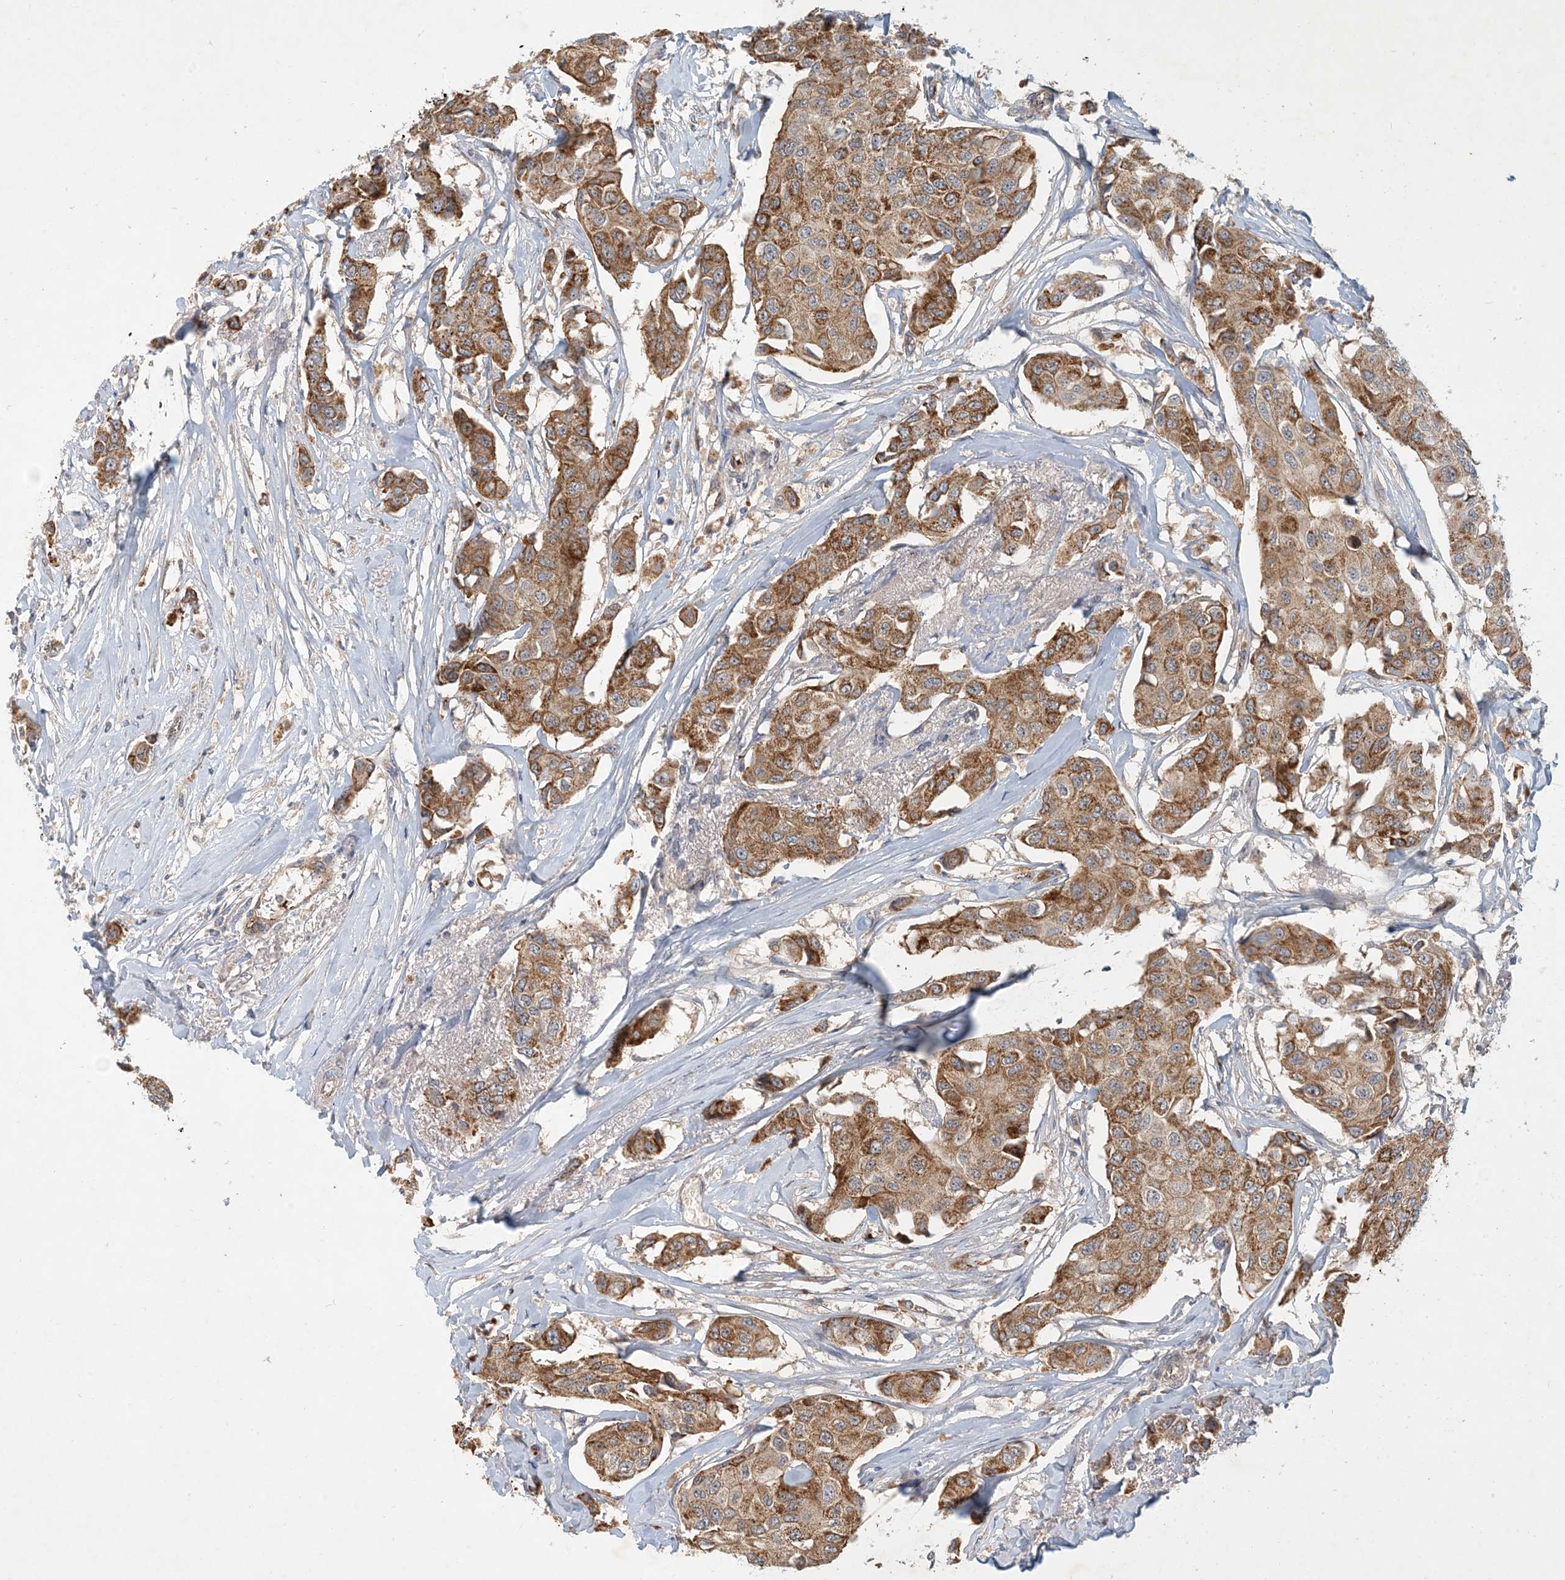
{"staining": {"intensity": "strong", "quantity": ">75%", "location": "cytoplasmic/membranous"}, "tissue": "breast cancer", "cell_type": "Tumor cells", "image_type": "cancer", "snomed": [{"axis": "morphology", "description": "Duct carcinoma"}, {"axis": "topography", "description": "Breast"}], "caption": "The photomicrograph shows staining of breast intraductal carcinoma, revealing strong cytoplasmic/membranous protein staining (brown color) within tumor cells. (DAB = brown stain, brightfield microscopy at high magnification).", "gene": "ZBTB3", "patient": {"sex": "female", "age": 80}}